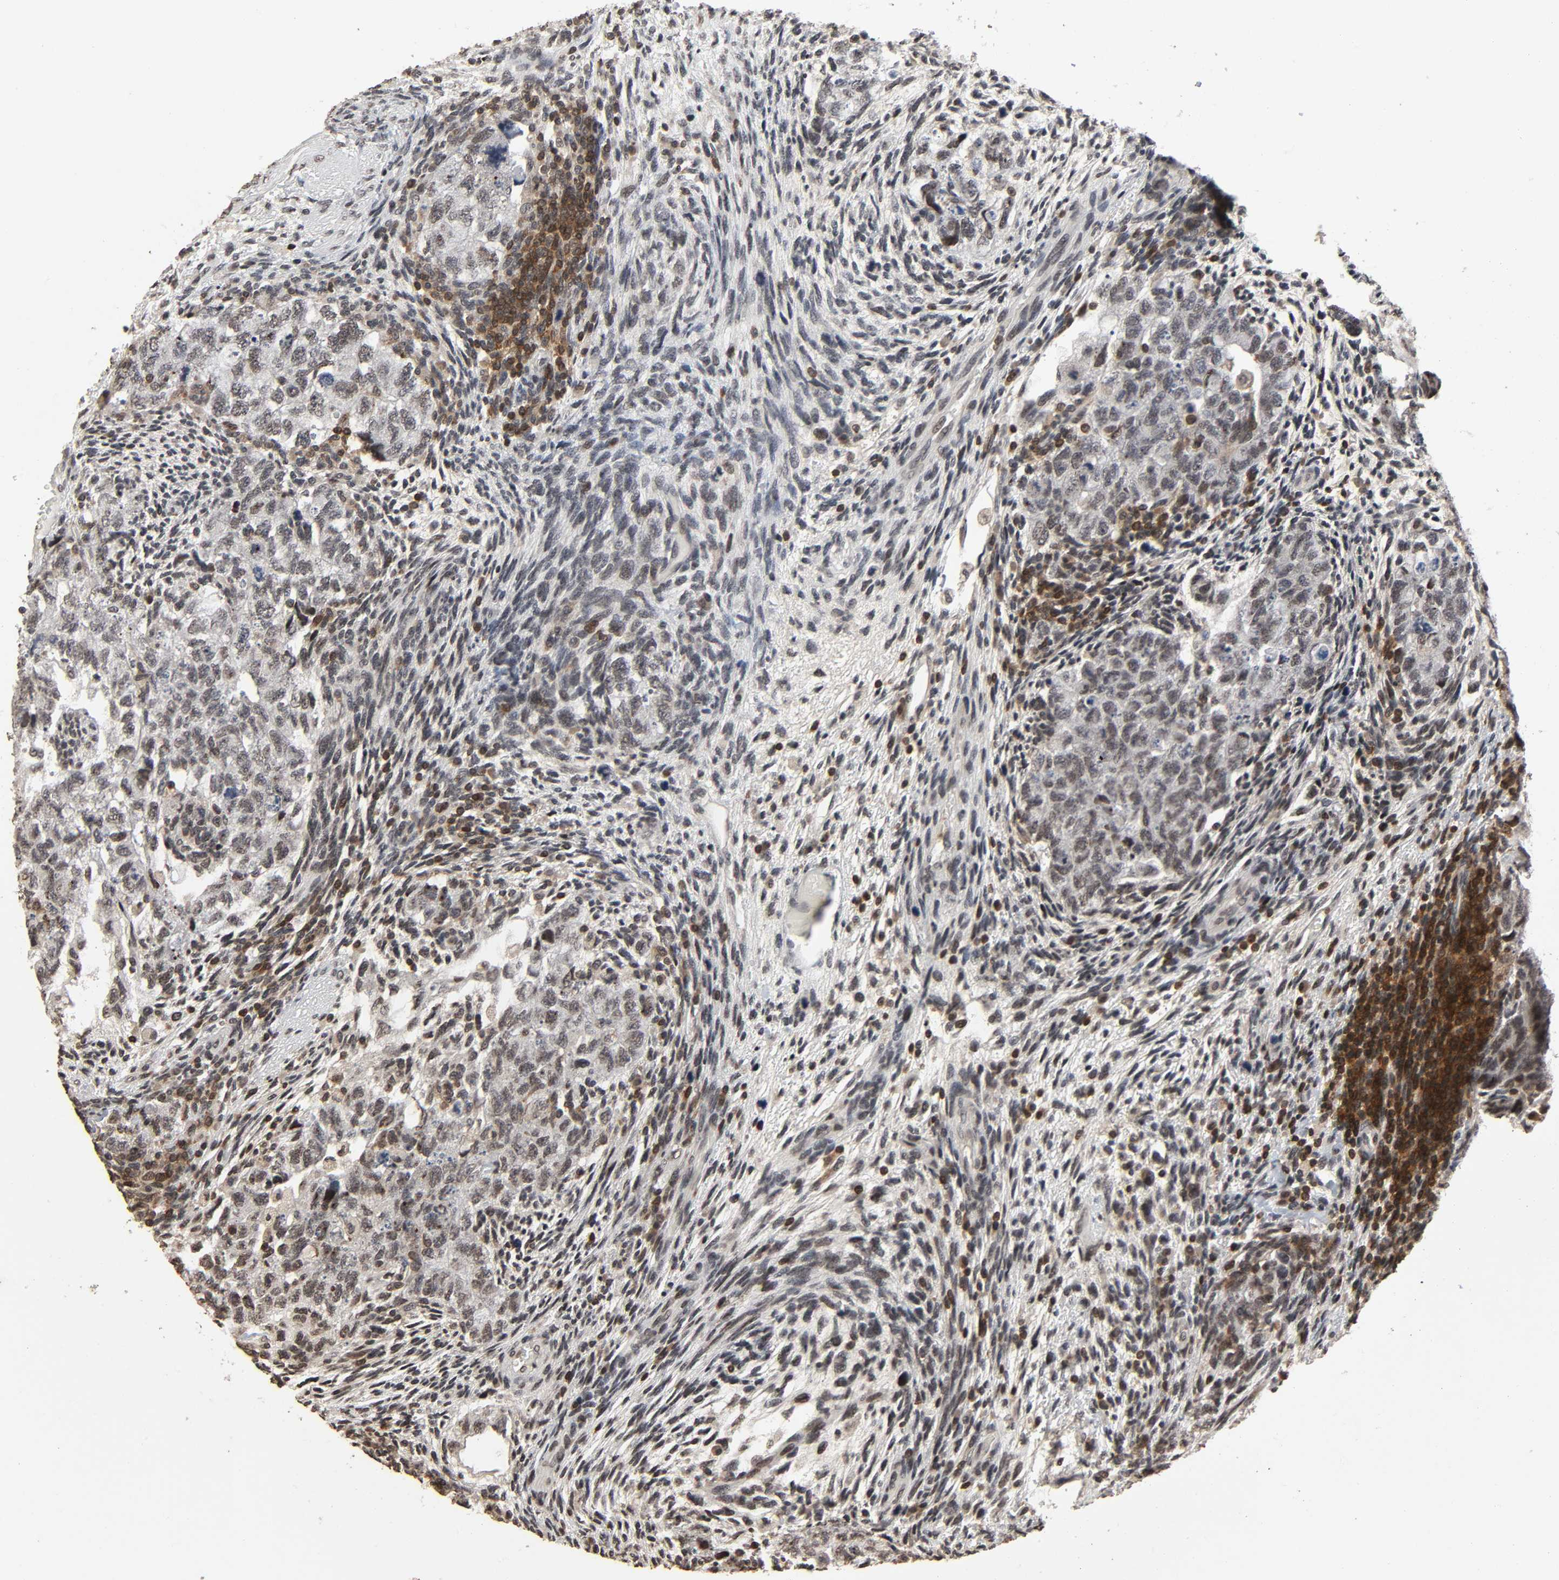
{"staining": {"intensity": "weak", "quantity": "<25%", "location": "cytoplasmic/membranous"}, "tissue": "testis cancer", "cell_type": "Tumor cells", "image_type": "cancer", "snomed": [{"axis": "morphology", "description": "Normal tissue, NOS"}, {"axis": "morphology", "description": "Carcinoma, Embryonal, NOS"}, {"axis": "topography", "description": "Testis"}], "caption": "A high-resolution micrograph shows IHC staining of embryonal carcinoma (testis), which shows no significant positivity in tumor cells.", "gene": "STK4", "patient": {"sex": "male", "age": 36}}